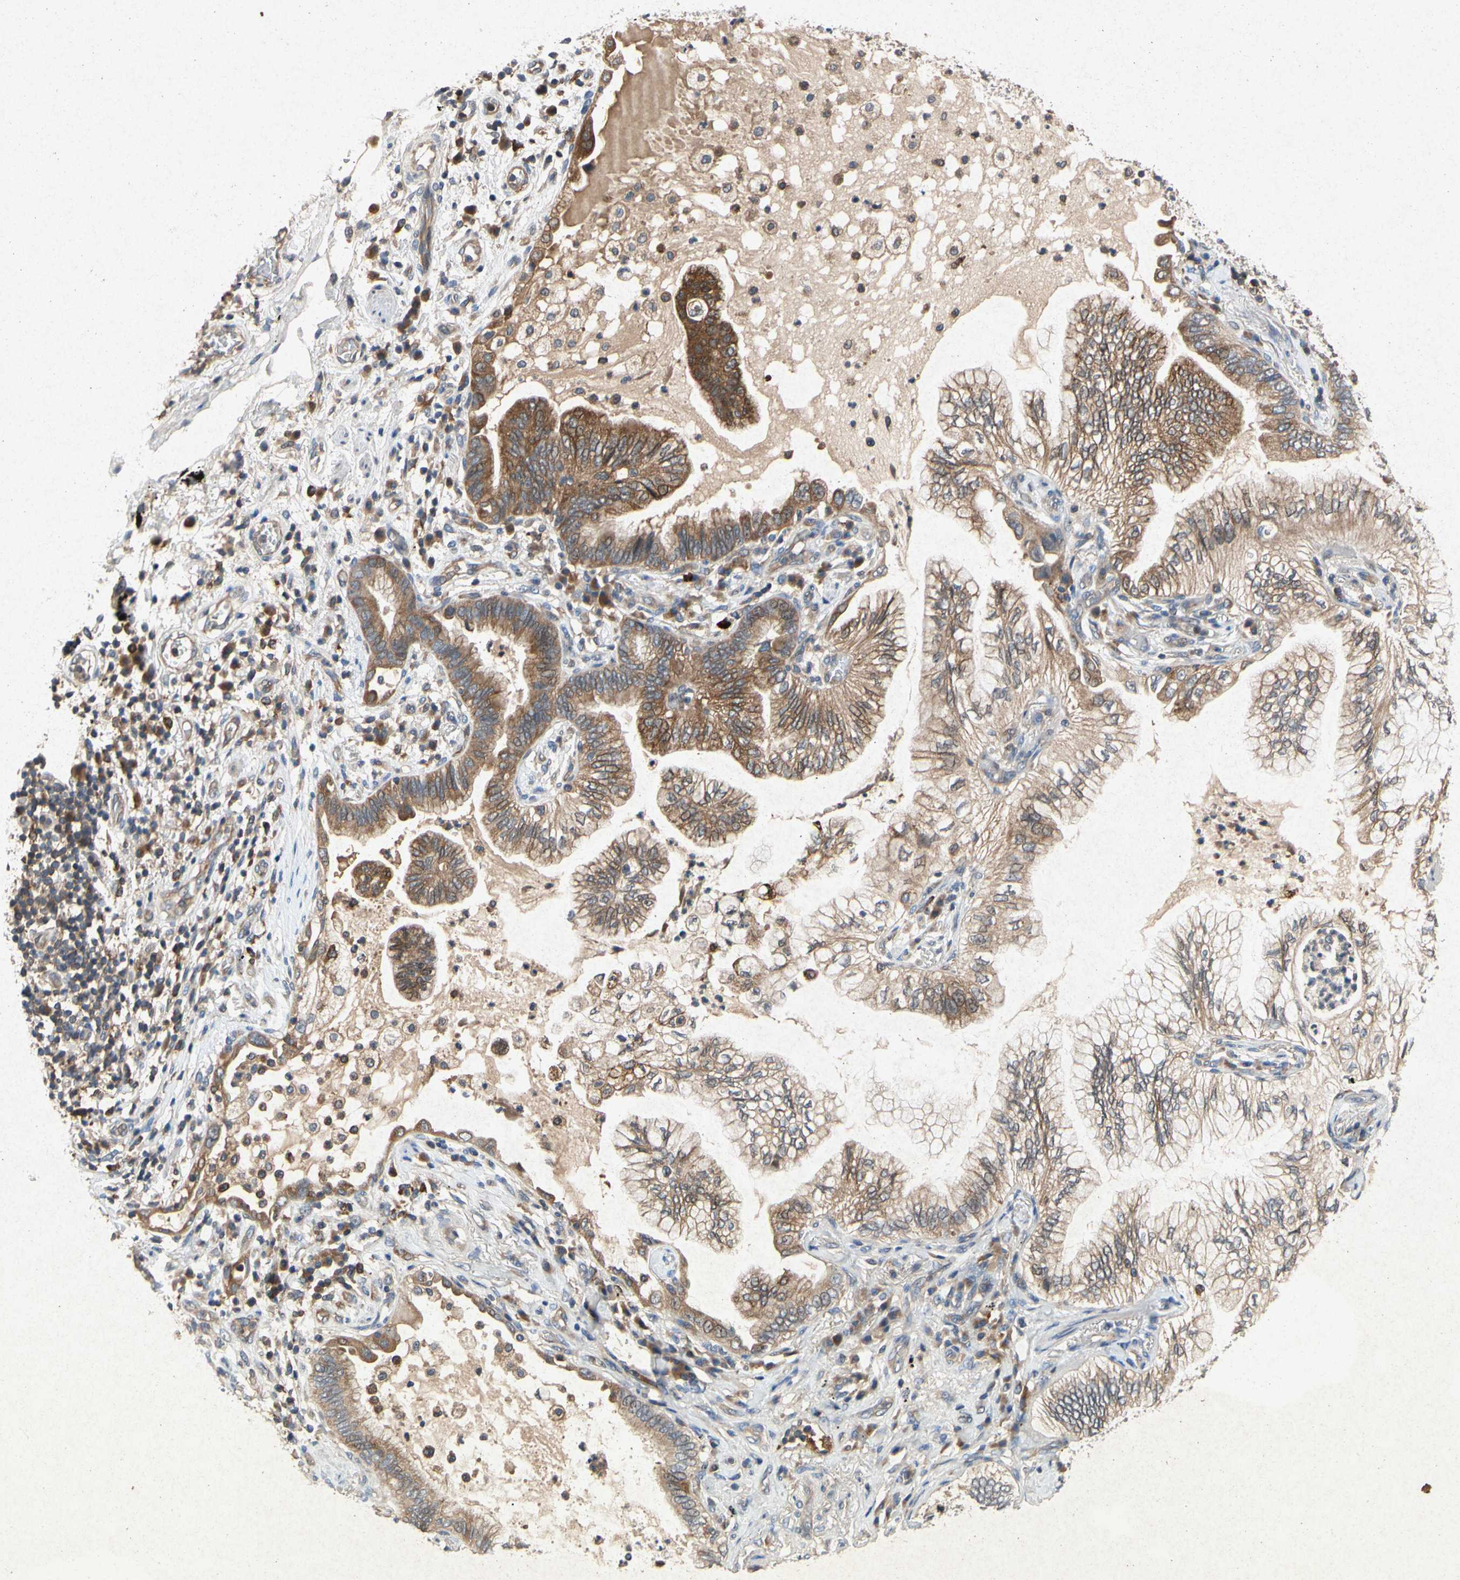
{"staining": {"intensity": "moderate", "quantity": ">75%", "location": "cytoplasmic/membranous"}, "tissue": "lung cancer", "cell_type": "Tumor cells", "image_type": "cancer", "snomed": [{"axis": "morphology", "description": "Normal tissue, NOS"}, {"axis": "morphology", "description": "Adenocarcinoma, NOS"}, {"axis": "topography", "description": "Bronchus"}, {"axis": "topography", "description": "Lung"}], "caption": "Lung adenocarcinoma stained with a protein marker shows moderate staining in tumor cells.", "gene": "RPS6KA1", "patient": {"sex": "female", "age": 70}}